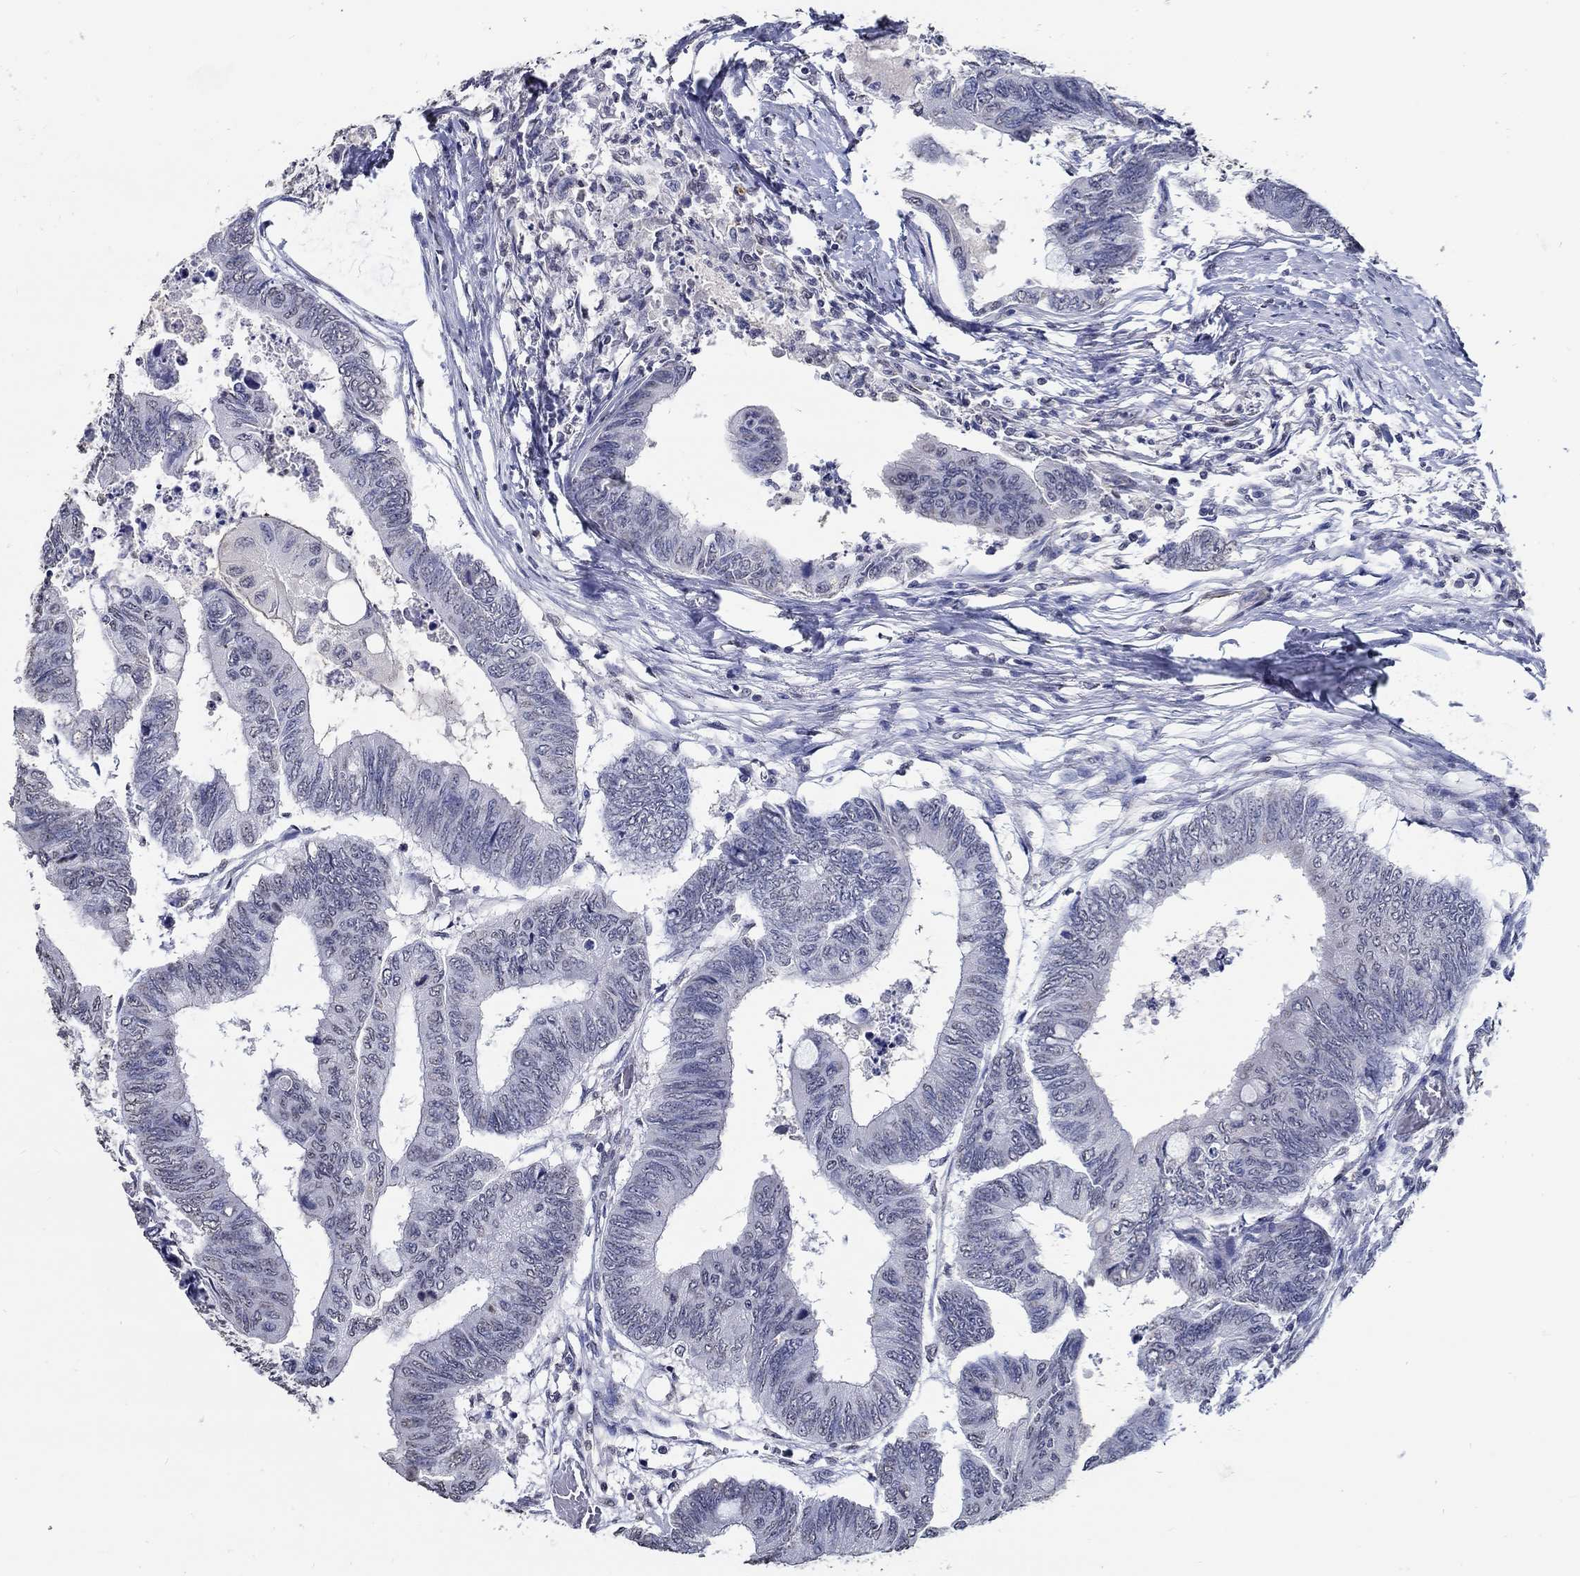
{"staining": {"intensity": "negative", "quantity": "none", "location": "none"}, "tissue": "colorectal cancer", "cell_type": "Tumor cells", "image_type": "cancer", "snomed": [{"axis": "morphology", "description": "Normal tissue, NOS"}, {"axis": "morphology", "description": "Adenocarcinoma, NOS"}, {"axis": "topography", "description": "Rectum"}, {"axis": "topography", "description": "Peripheral nerve tissue"}], "caption": "Immunohistochemical staining of human colorectal cancer displays no significant expression in tumor cells. The staining was performed using DAB to visualize the protein expression in brown, while the nuclei were stained in blue with hematoxylin (Magnification: 20x).", "gene": "PDE1B", "patient": {"sex": "male", "age": 92}}